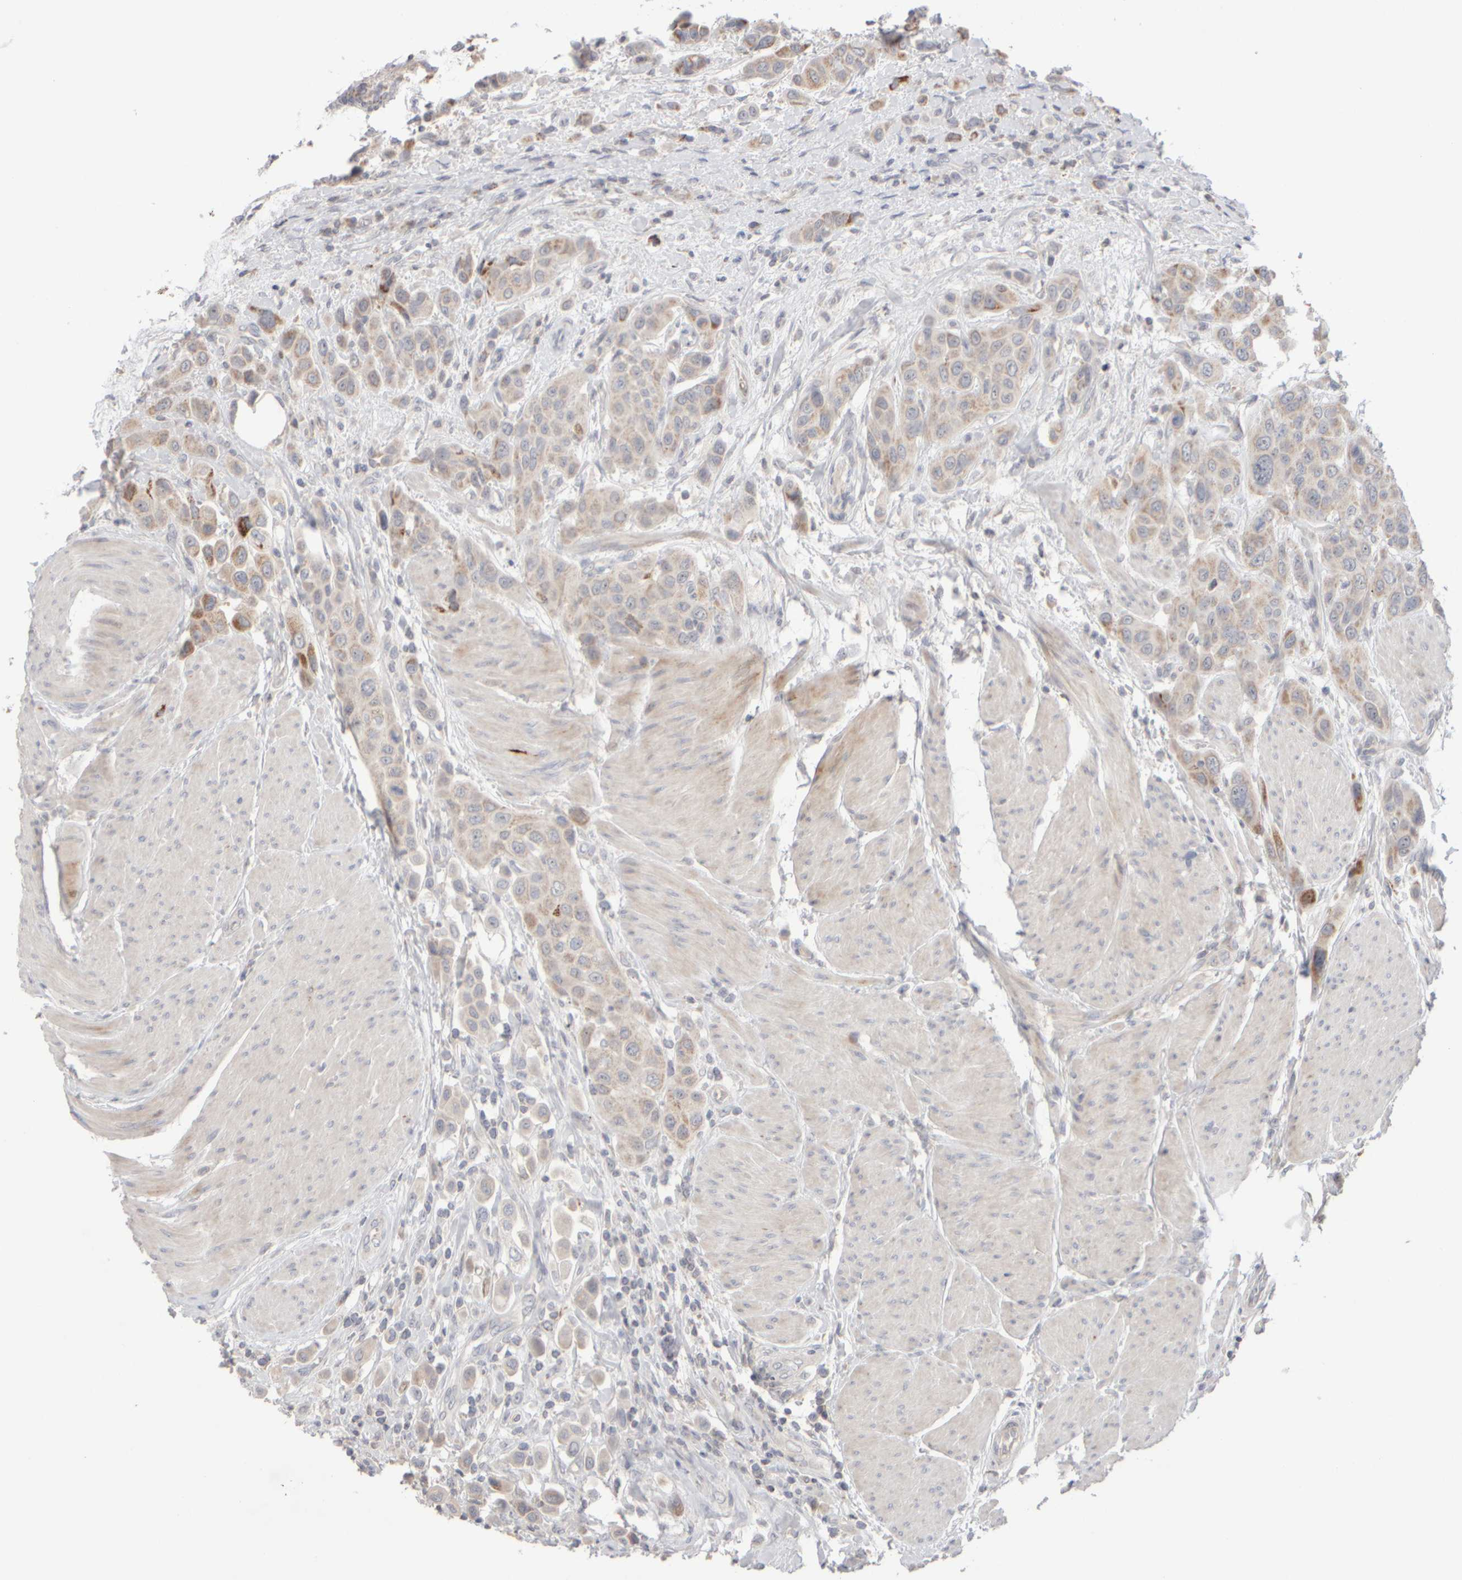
{"staining": {"intensity": "moderate", "quantity": ">75%", "location": "cytoplasmic/membranous"}, "tissue": "urothelial cancer", "cell_type": "Tumor cells", "image_type": "cancer", "snomed": [{"axis": "morphology", "description": "Urothelial carcinoma, High grade"}, {"axis": "topography", "description": "Urinary bladder"}], "caption": "Immunohistochemical staining of urothelial cancer demonstrates medium levels of moderate cytoplasmic/membranous protein staining in about >75% of tumor cells.", "gene": "CHADL", "patient": {"sex": "male", "age": 50}}